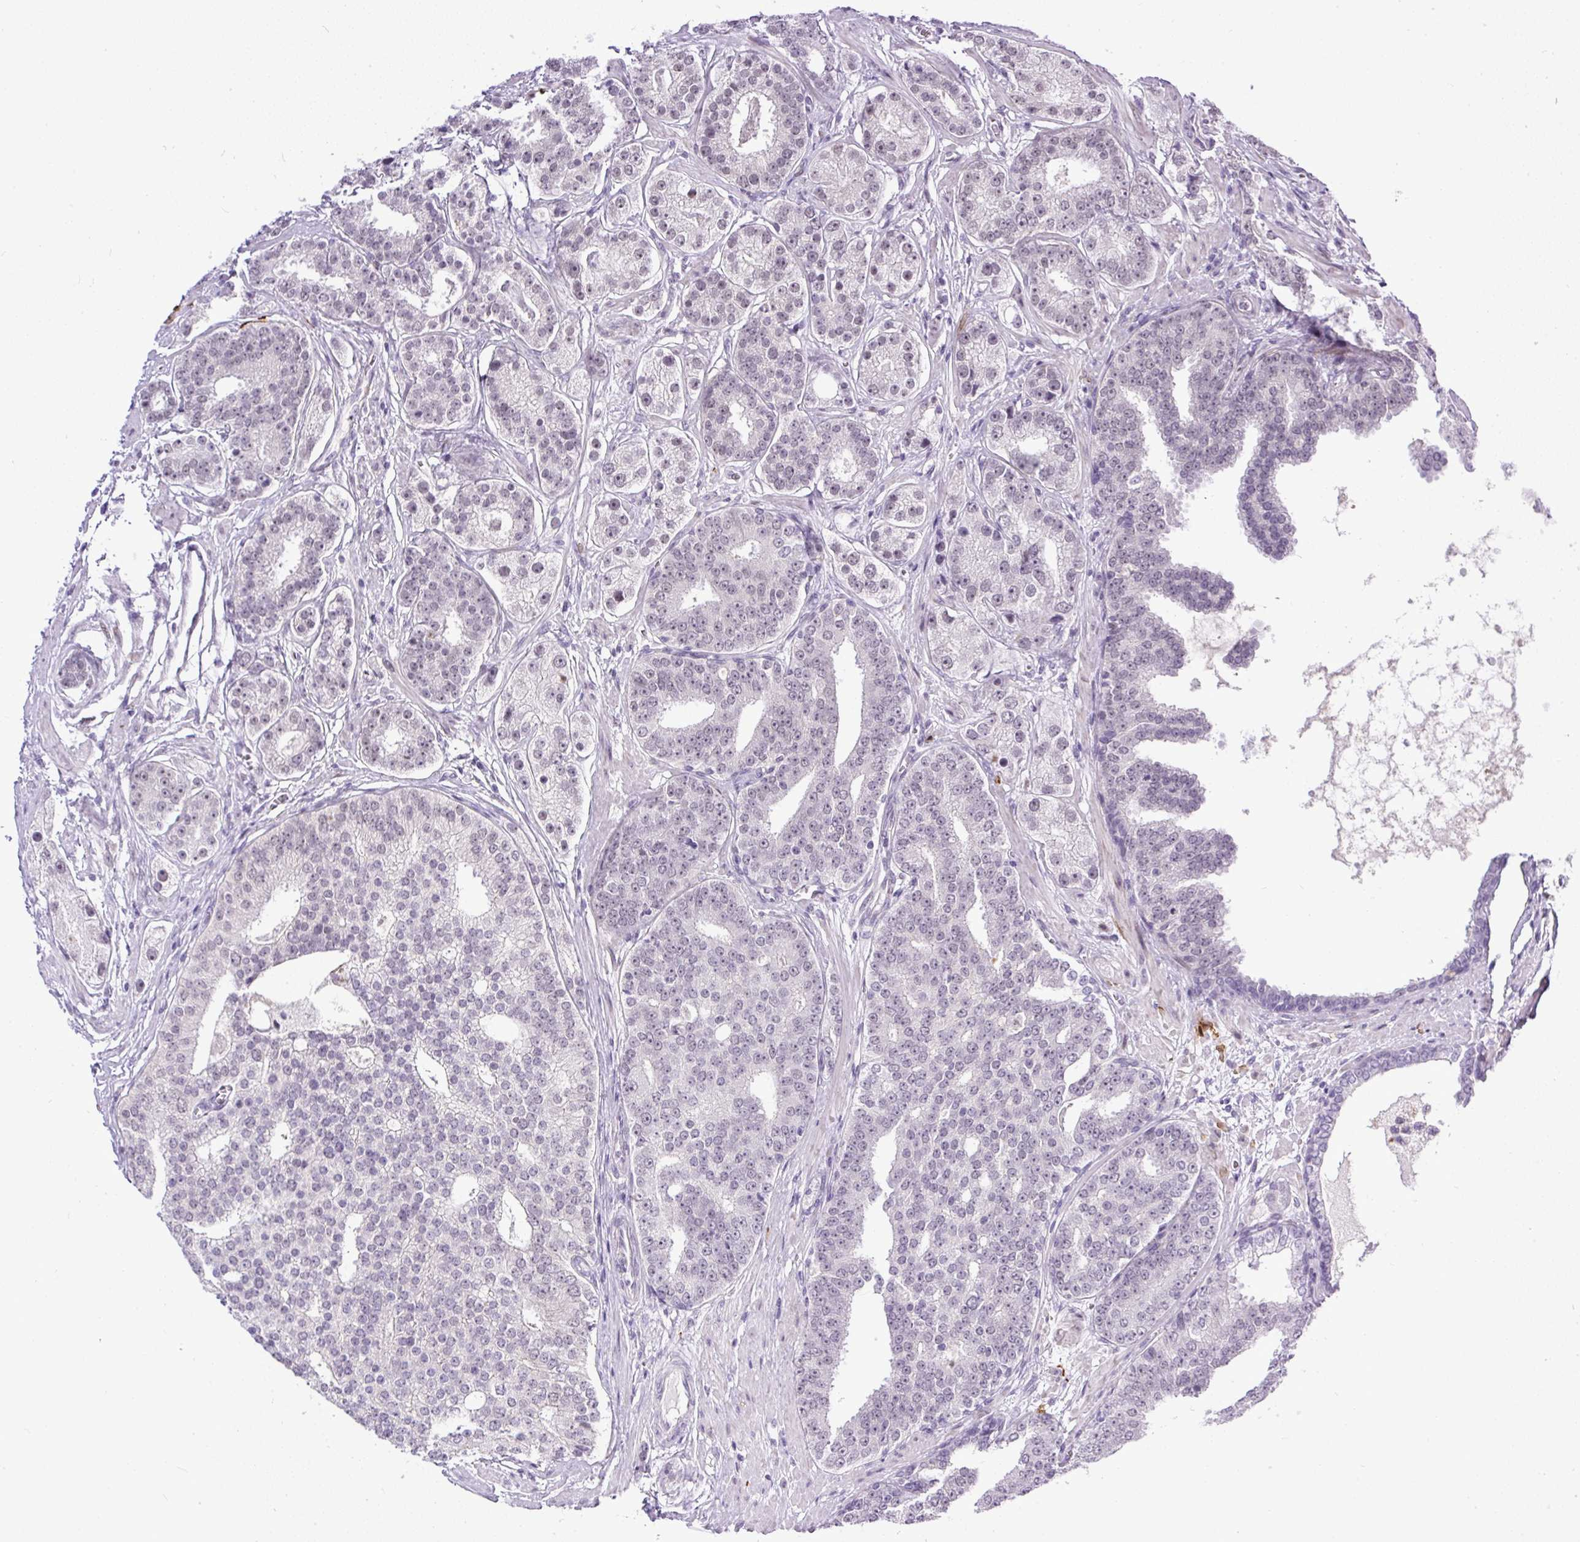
{"staining": {"intensity": "negative", "quantity": "none", "location": "none"}, "tissue": "prostate cancer", "cell_type": "Tumor cells", "image_type": "cancer", "snomed": [{"axis": "morphology", "description": "Adenocarcinoma, High grade"}, {"axis": "topography", "description": "Prostate"}], "caption": "High magnification brightfield microscopy of prostate cancer stained with DAB (brown) and counterstained with hematoxylin (blue): tumor cells show no significant expression.", "gene": "WNT10B", "patient": {"sex": "male", "age": 71}}